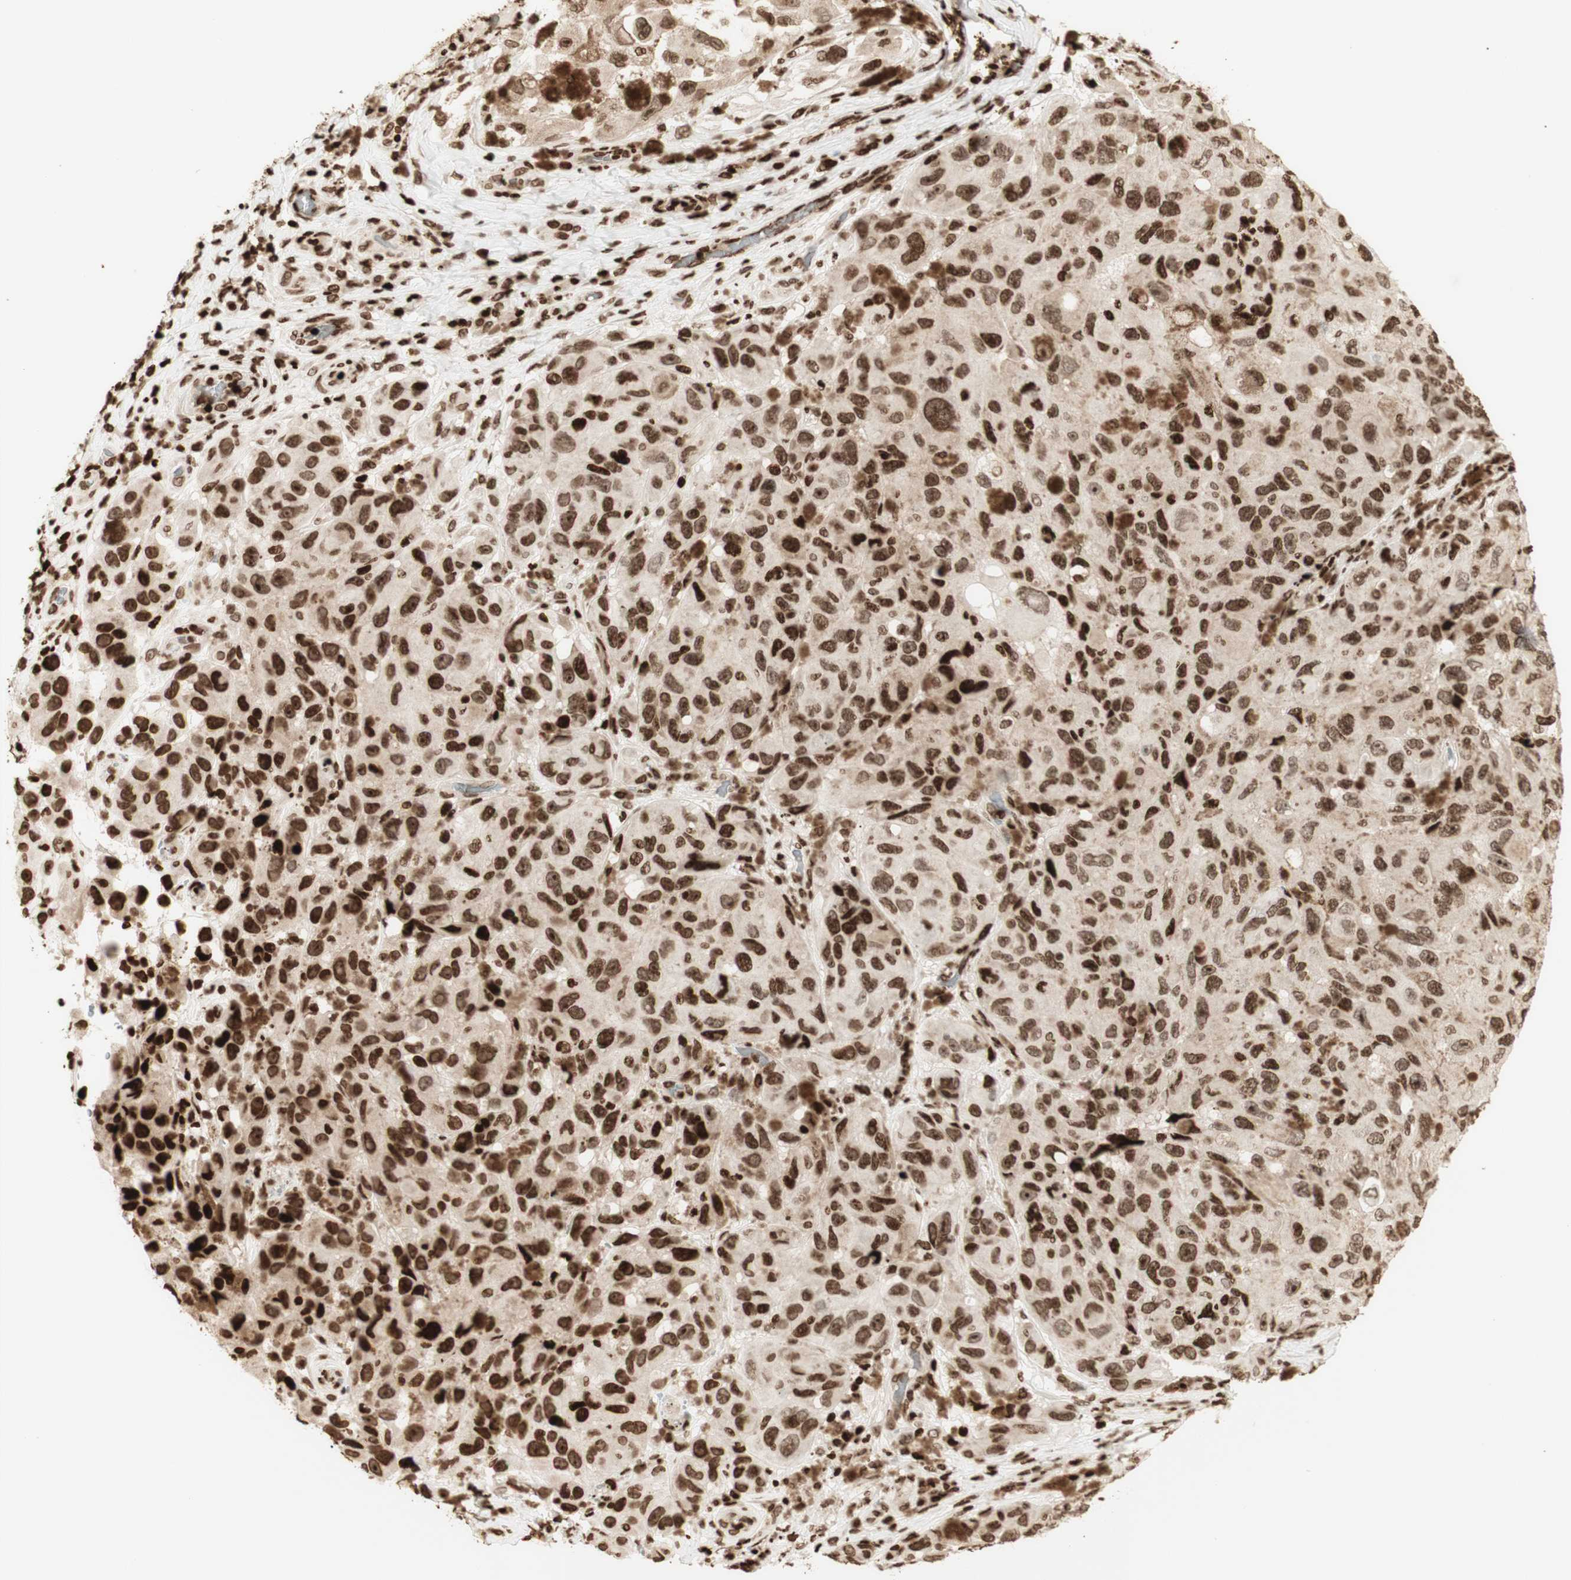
{"staining": {"intensity": "strong", "quantity": ">75%", "location": "cytoplasmic/membranous,nuclear"}, "tissue": "melanoma", "cell_type": "Tumor cells", "image_type": "cancer", "snomed": [{"axis": "morphology", "description": "Malignant melanoma, NOS"}, {"axis": "topography", "description": "Skin"}], "caption": "Protein staining displays strong cytoplasmic/membranous and nuclear positivity in approximately >75% of tumor cells in melanoma.", "gene": "NCAPD2", "patient": {"sex": "female", "age": 73}}